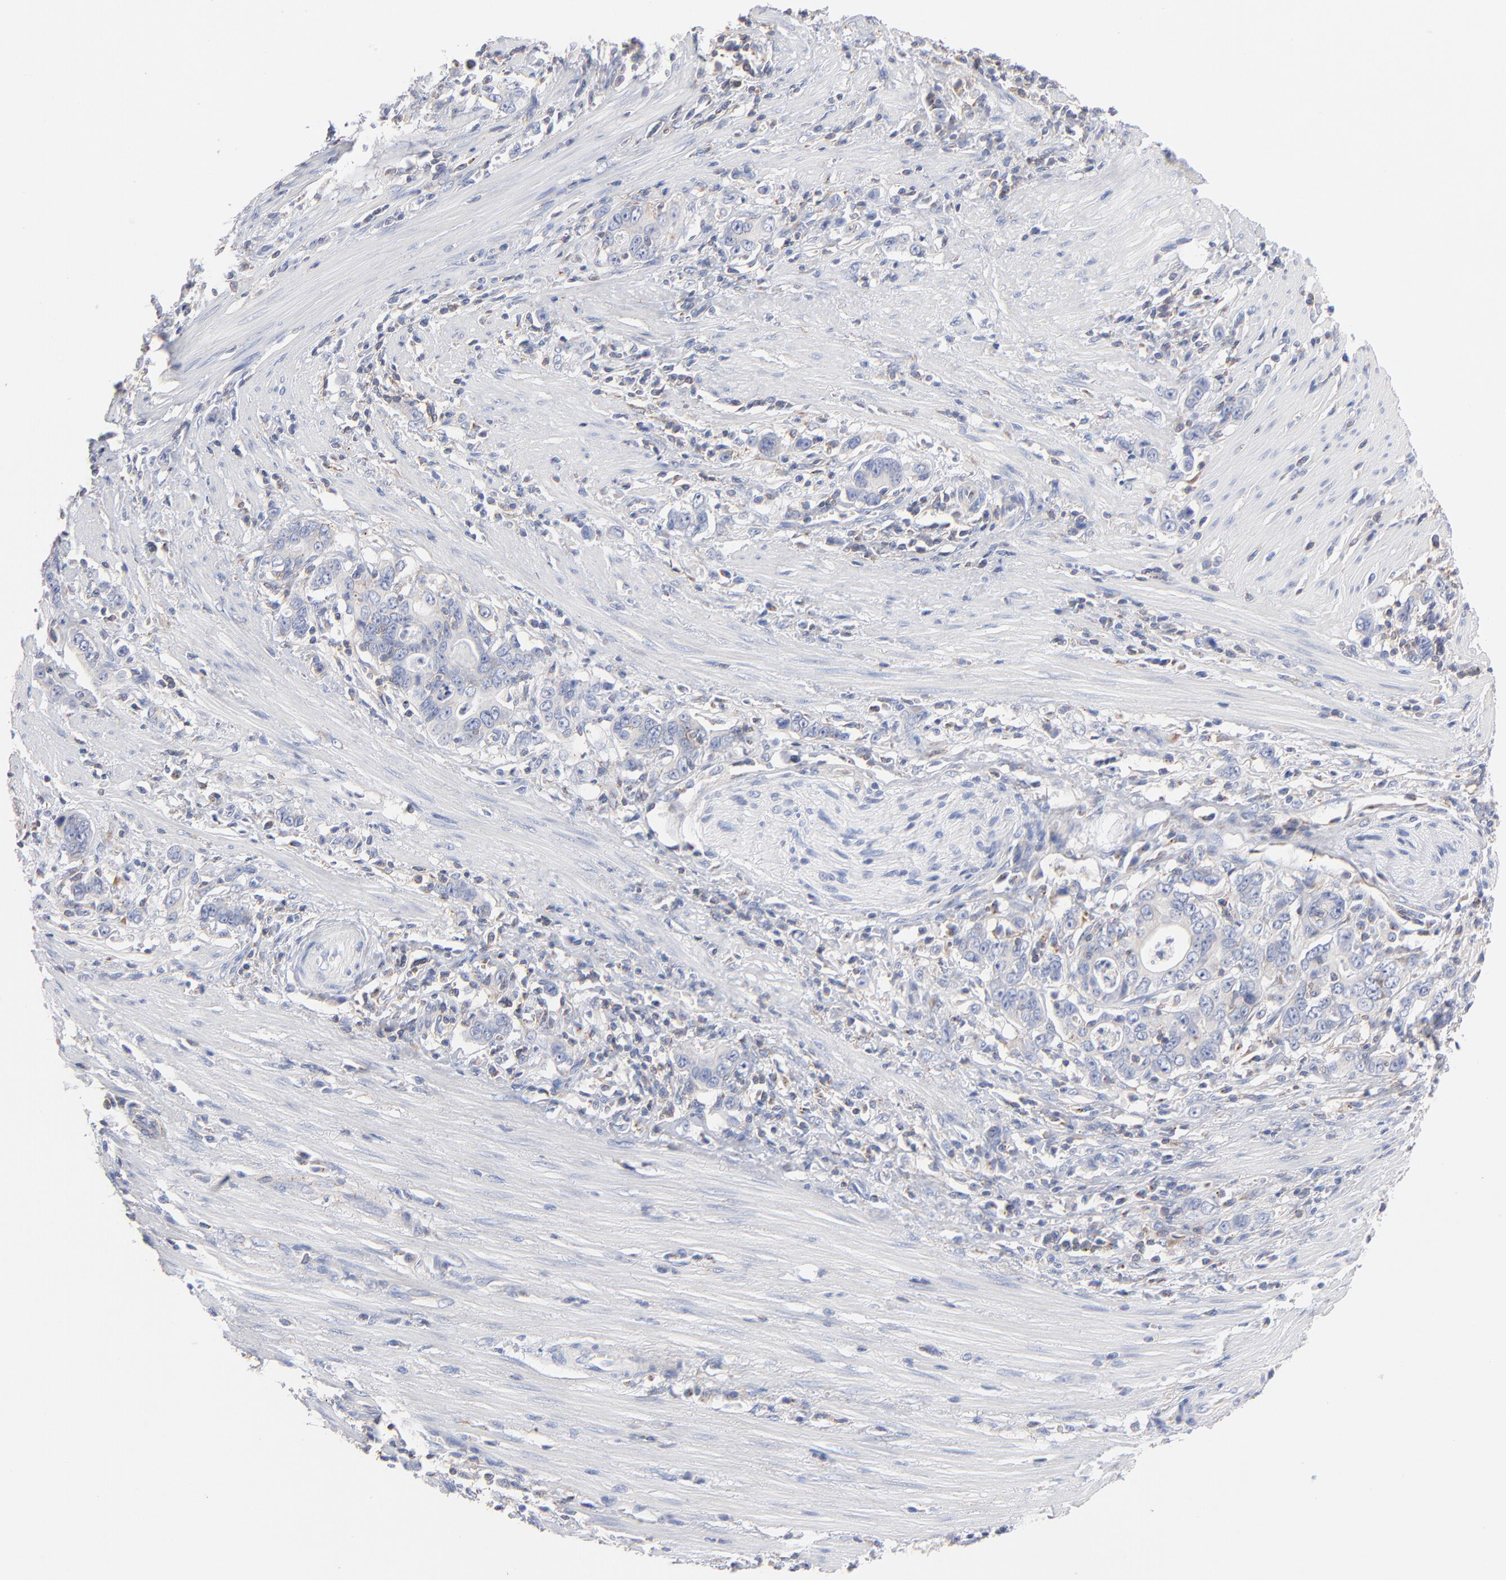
{"staining": {"intensity": "negative", "quantity": "none", "location": "none"}, "tissue": "stomach cancer", "cell_type": "Tumor cells", "image_type": "cancer", "snomed": [{"axis": "morphology", "description": "Adenocarcinoma, NOS"}, {"axis": "topography", "description": "Stomach, lower"}], "caption": "High magnification brightfield microscopy of stomach cancer stained with DAB (brown) and counterstained with hematoxylin (blue): tumor cells show no significant positivity. Nuclei are stained in blue.", "gene": "SEPTIN6", "patient": {"sex": "female", "age": 72}}